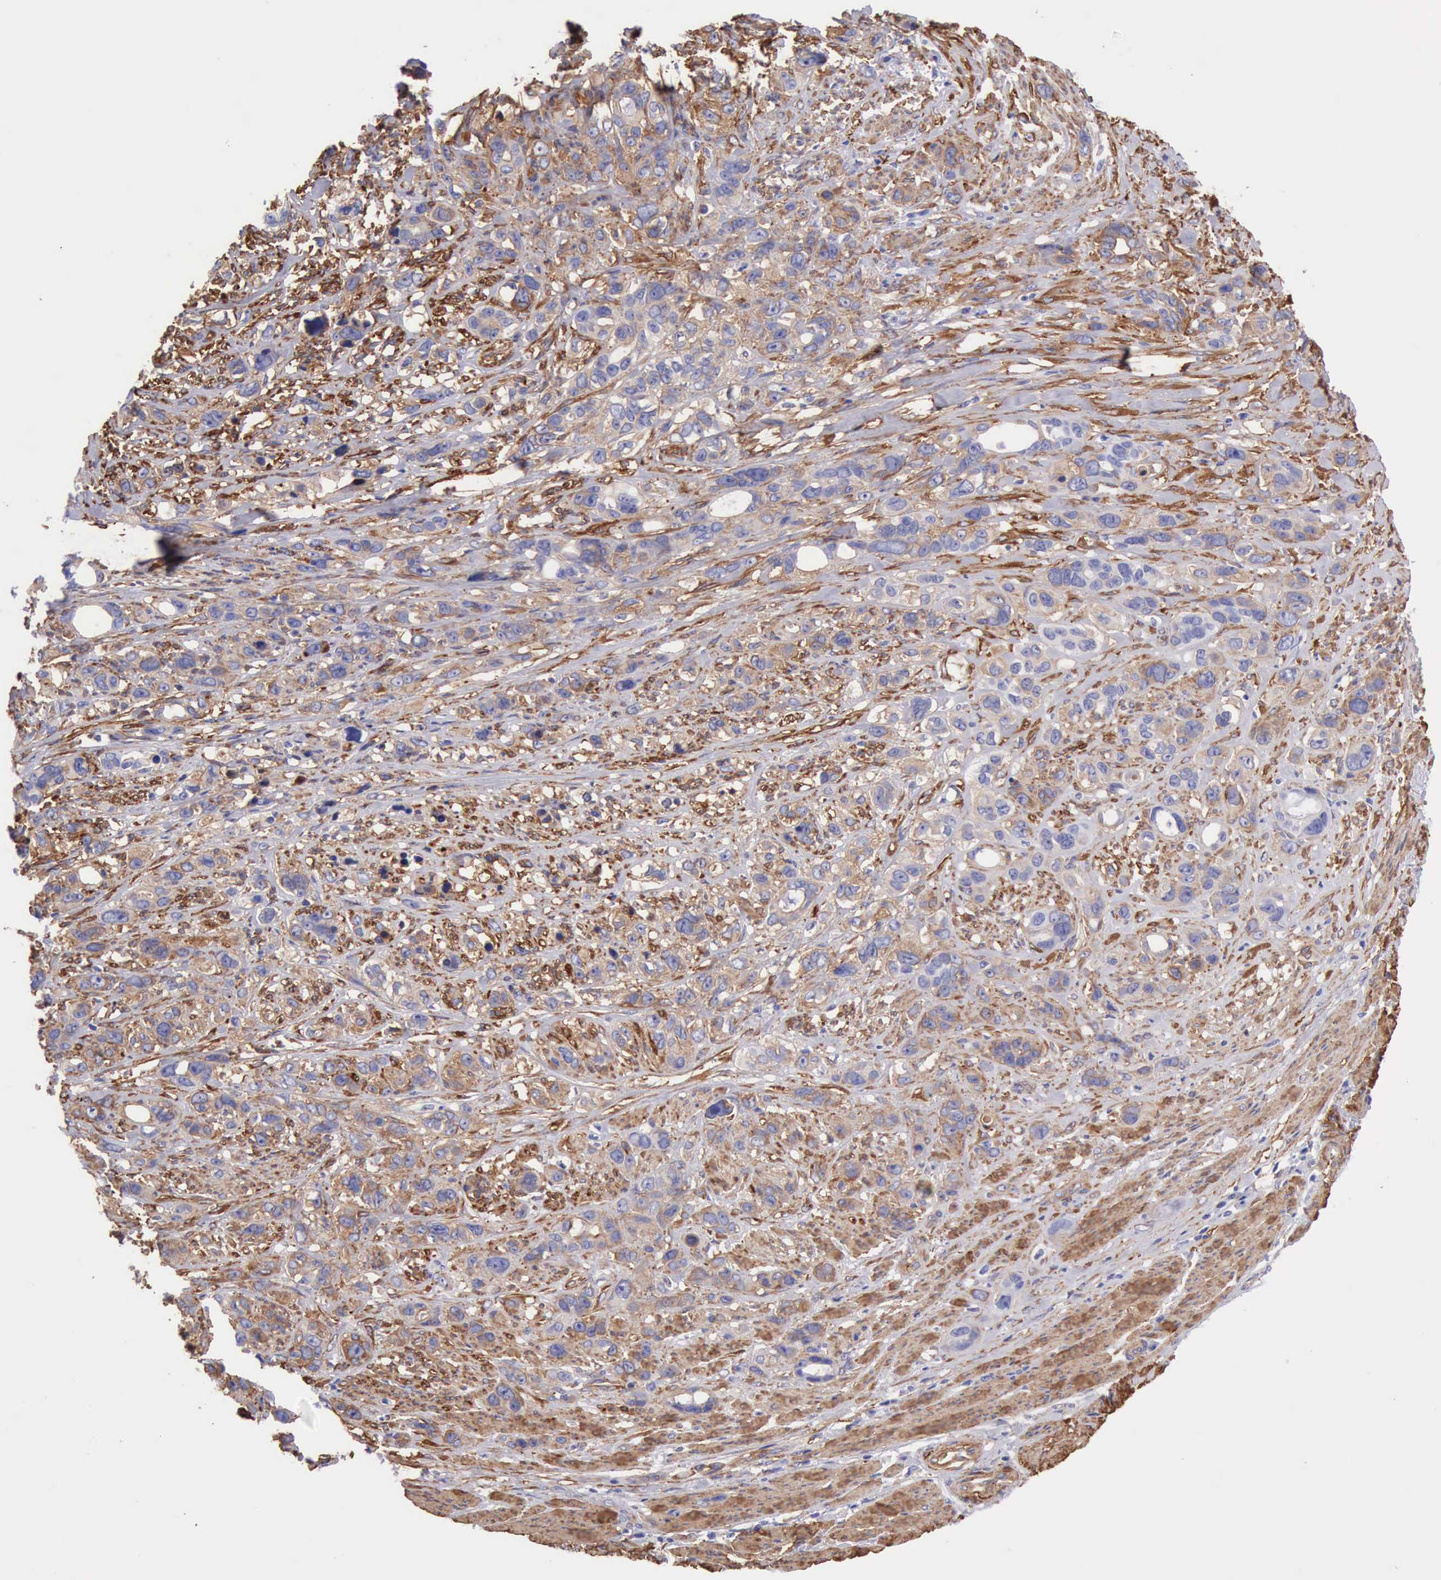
{"staining": {"intensity": "weak", "quantity": "25%-75%", "location": "cytoplasmic/membranous"}, "tissue": "stomach cancer", "cell_type": "Tumor cells", "image_type": "cancer", "snomed": [{"axis": "morphology", "description": "Adenocarcinoma, NOS"}, {"axis": "topography", "description": "Stomach, upper"}], "caption": "High-power microscopy captured an immunohistochemistry micrograph of adenocarcinoma (stomach), revealing weak cytoplasmic/membranous expression in about 25%-75% of tumor cells.", "gene": "FLNA", "patient": {"sex": "male", "age": 47}}